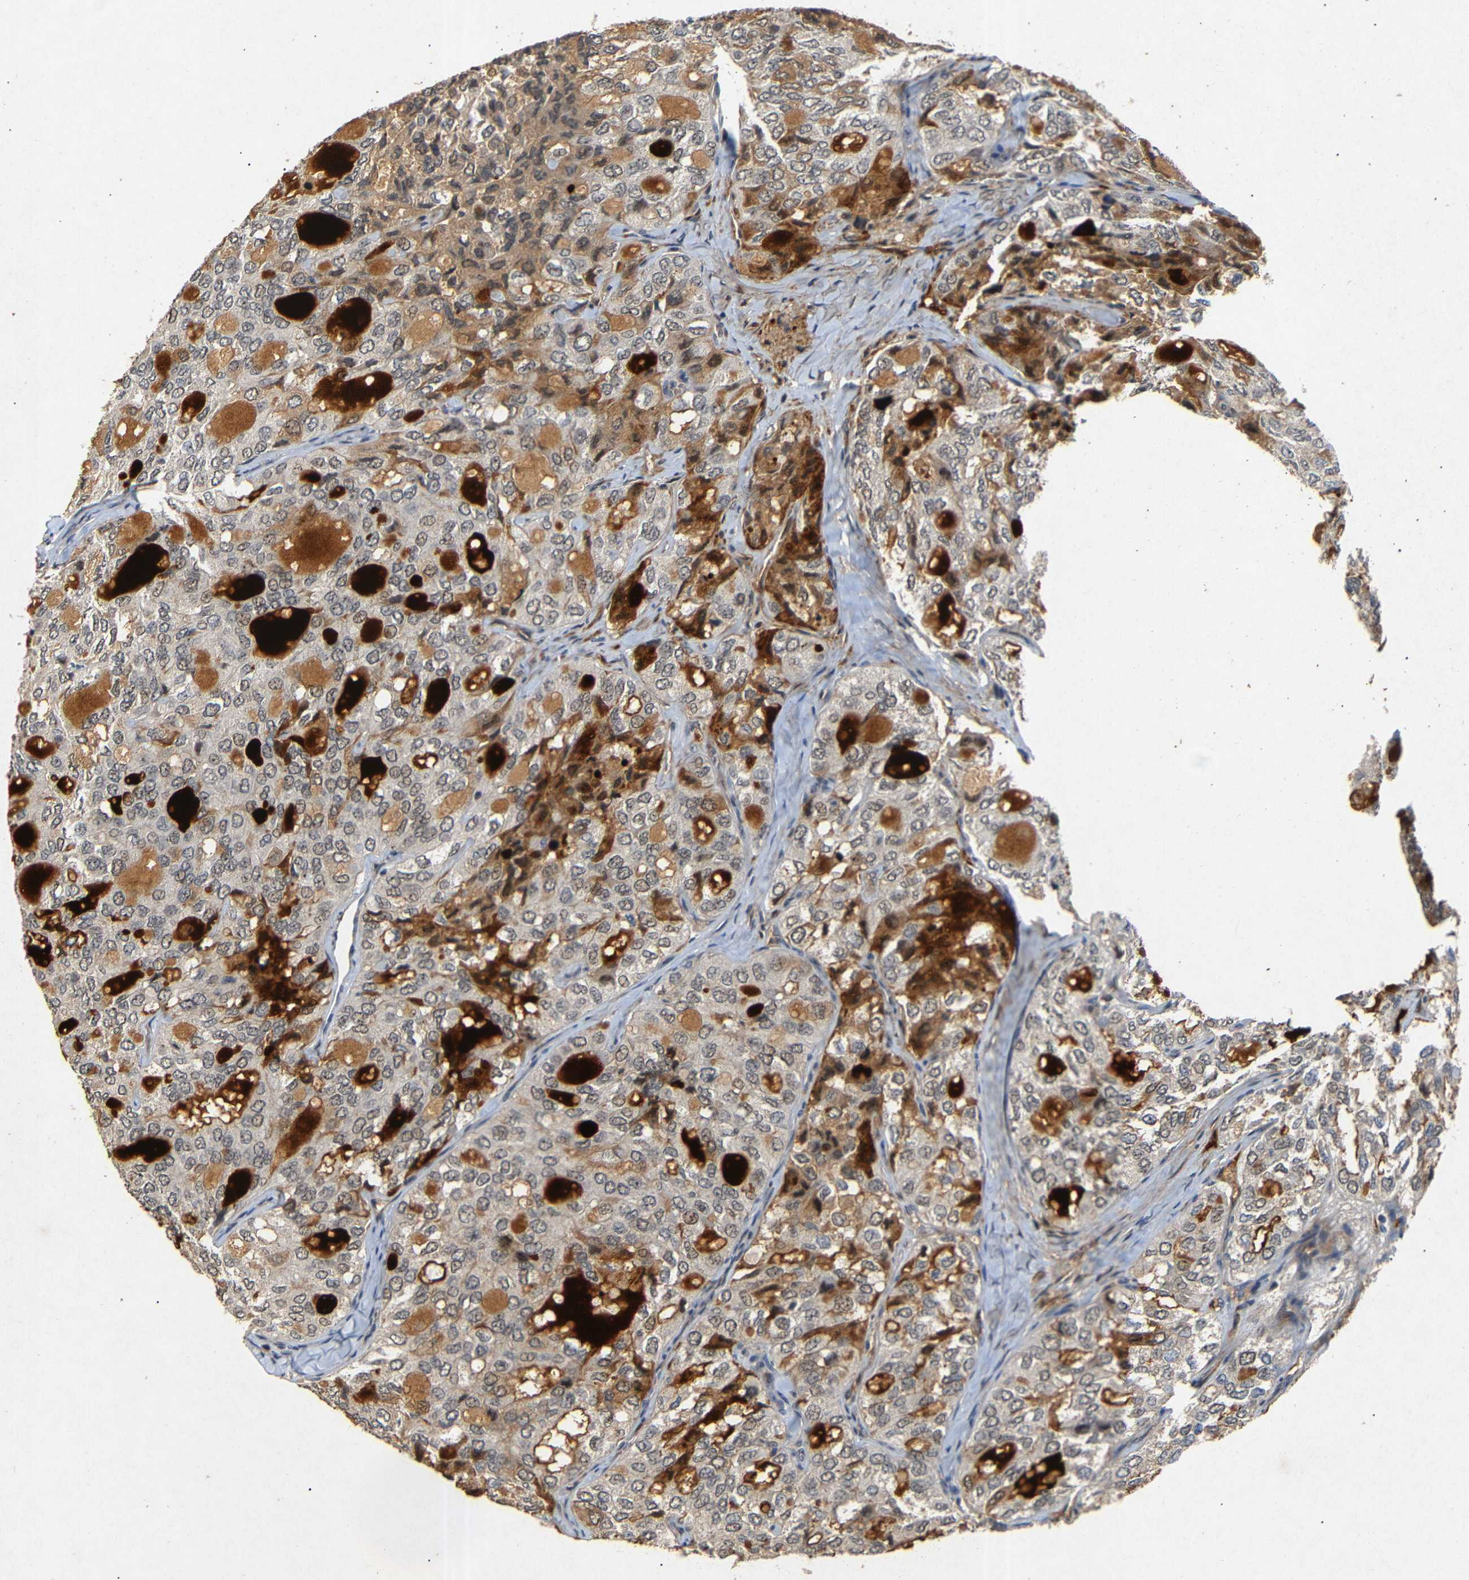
{"staining": {"intensity": "moderate", "quantity": "25%-75%", "location": "cytoplasmic/membranous,nuclear"}, "tissue": "thyroid cancer", "cell_type": "Tumor cells", "image_type": "cancer", "snomed": [{"axis": "morphology", "description": "Follicular adenoma carcinoma, NOS"}, {"axis": "topography", "description": "Thyroid gland"}], "caption": "Immunohistochemistry (DAB (3,3'-diaminobenzidine)) staining of follicular adenoma carcinoma (thyroid) exhibits moderate cytoplasmic/membranous and nuclear protein staining in approximately 25%-75% of tumor cells.", "gene": "PARN", "patient": {"sex": "male", "age": 75}}